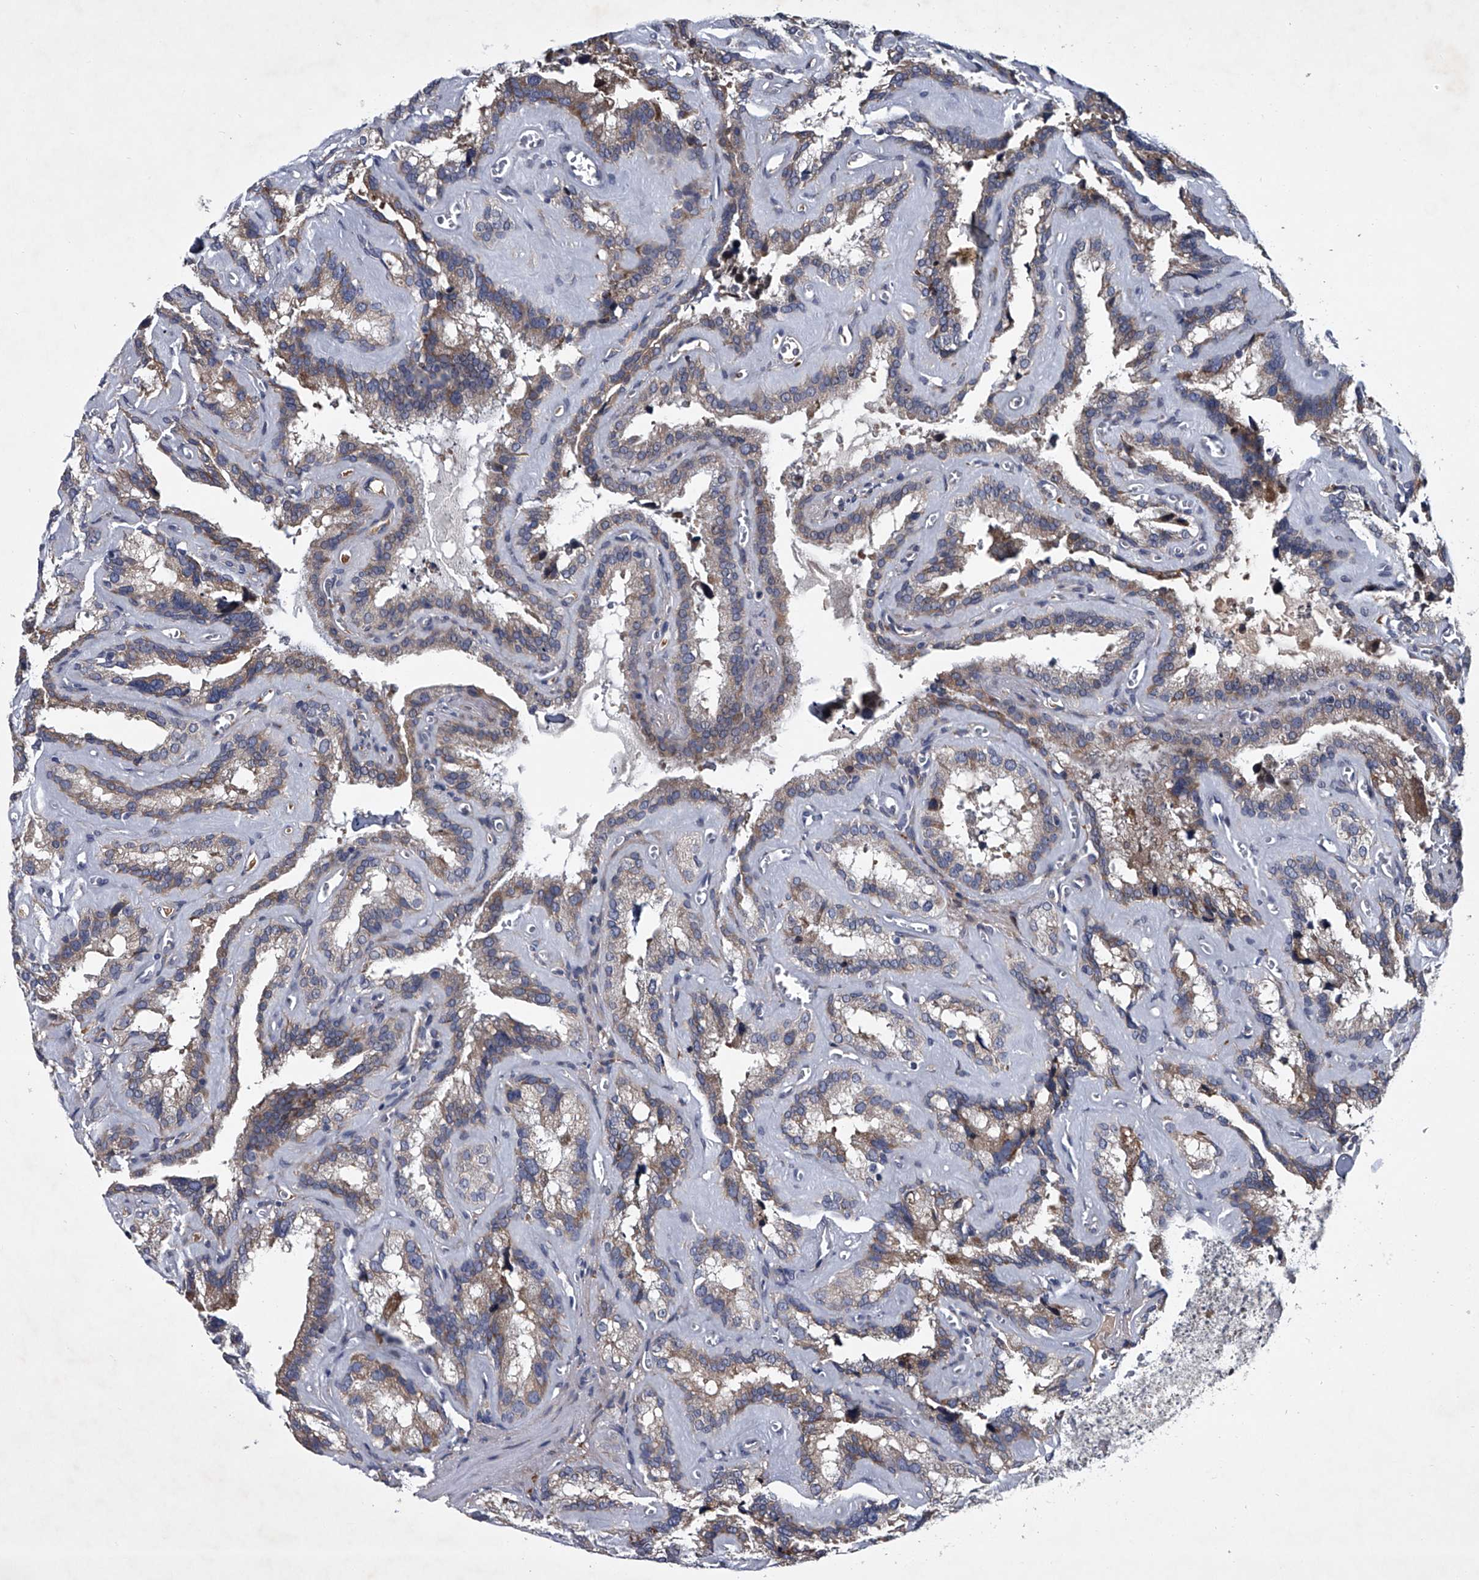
{"staining": {"intensity": "weak", "quantity": "25%-75%", "location": "cytoplasmic/membranous"}, "tissue": "seminal vesicle", "cell_type": "Glandular cells", "image_type": "normal", "snomed": [{"axis": "morphology", "description": "Normal tissue, NOS"}, {"axis": "topography", "description": "Prostate"}, {"axis": "topography", "description": "Seminal veicle"}], "caption": "High-power microscopy captured an immunohistochemistry image of benign seminal vesicle, revealing weak cytoplasmic/membranous staining in approximately 25%-75% of glandular cells. (Stains: DAB in brown, nuclei in blue, Microscopy: brightfield microscopy at high magnification).", "gene": "ABCG1", "patient": {"sex": "male", "age": 59}}